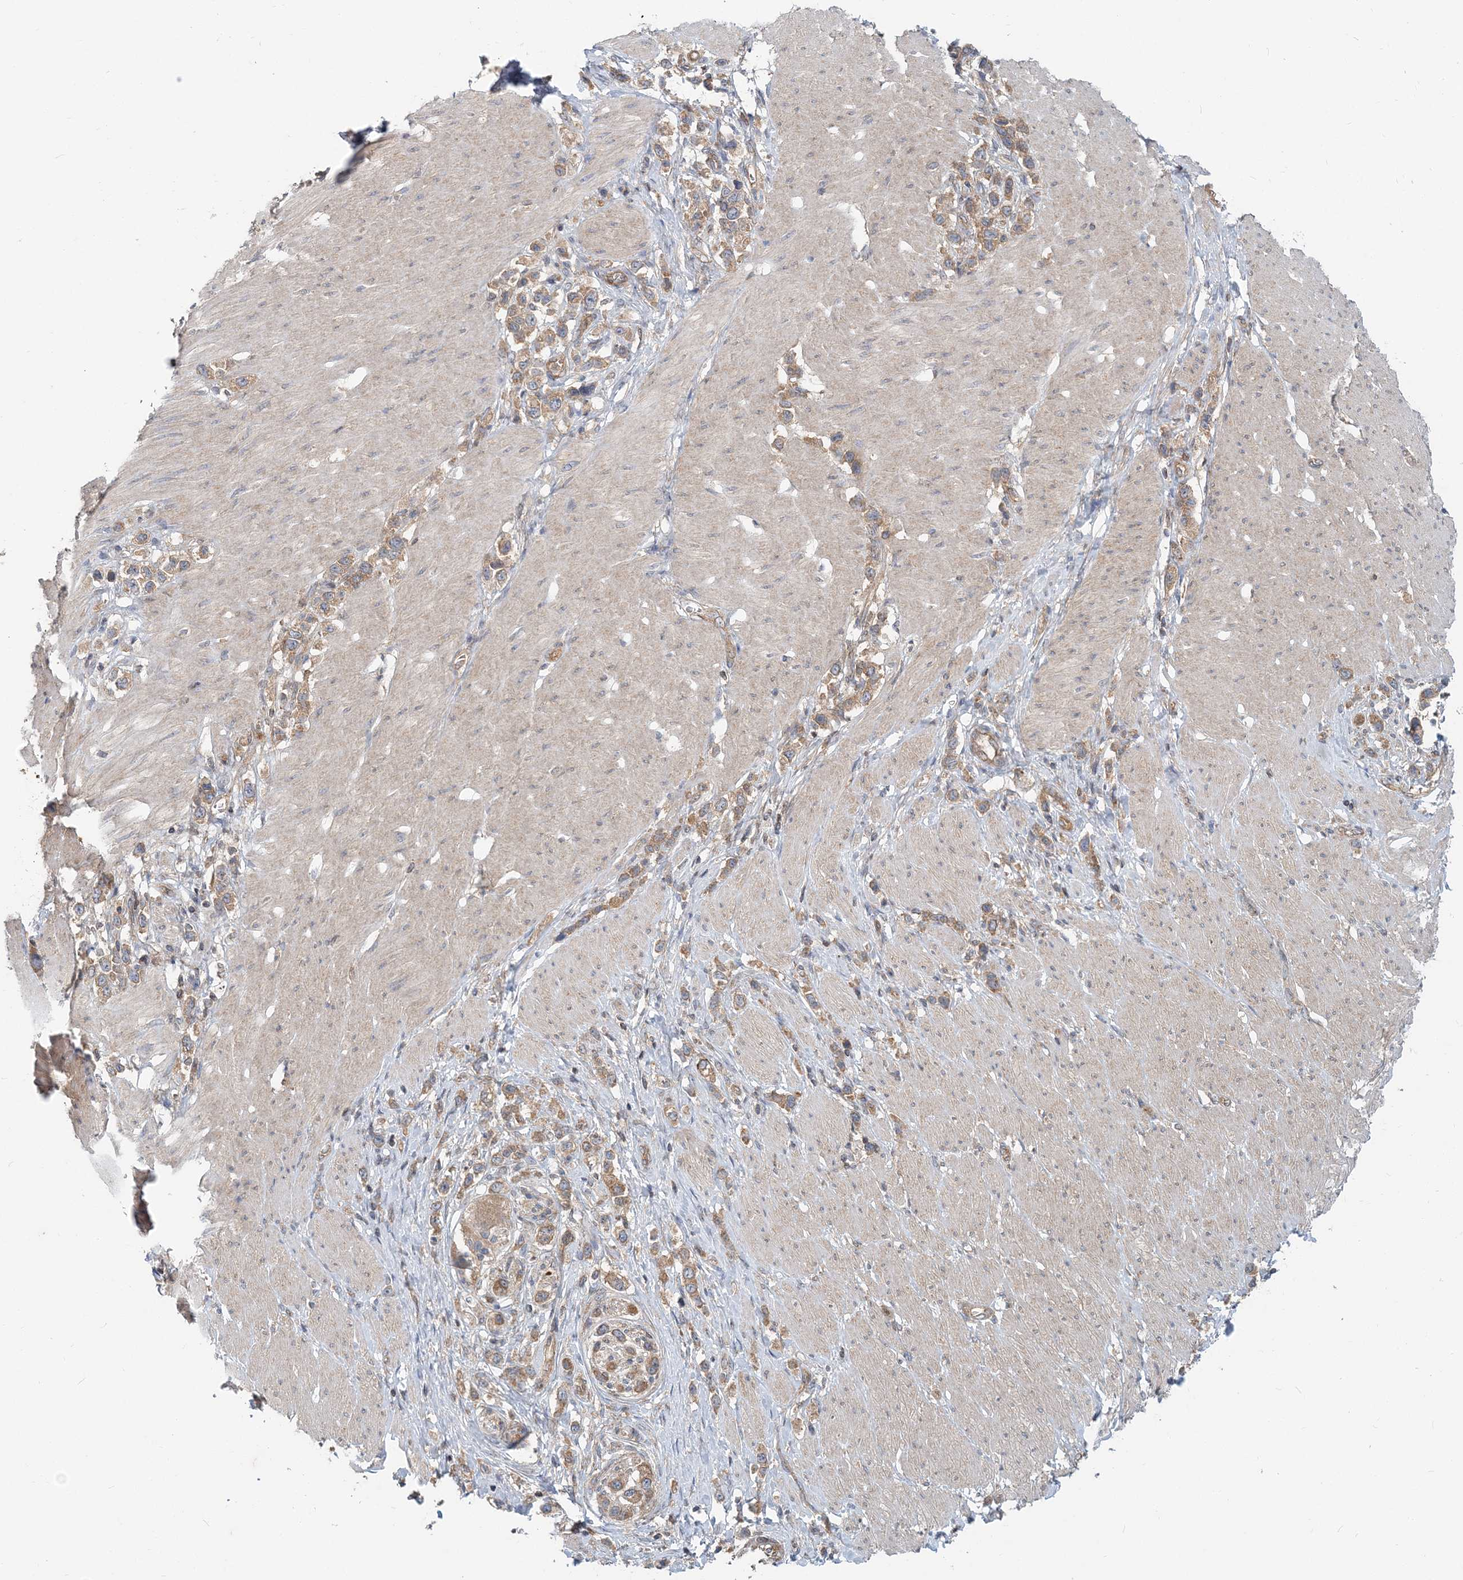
{"staining": {"intensity": "moderate", "quantity": ">75%", "location": "cytoplasmic/membranous"}, "tissue": "stomach cancer", "cell_type": "Tumor cells", "image_type": "cancer", "snomed": [{"axis": "morphology", "description": "Normal tissue, NOS"}, {"axis": "morphology", "description": "Adenocarcinoma, NOS"}, {"axis": "topography", "description": "Stomach, upper"}, {"axis": "topography", "description": "Stomach"}], "caption": "Immunohistochemistry (IHC) photomicrograph of stomach adenocarcinoma stained for a protein (brown), which displays medium levels of moderate cytoplasmic/membranous staining in about >75% of tumor cells.", "gene": "MOB4", "patient": {"sex": "female", "age": 65}}